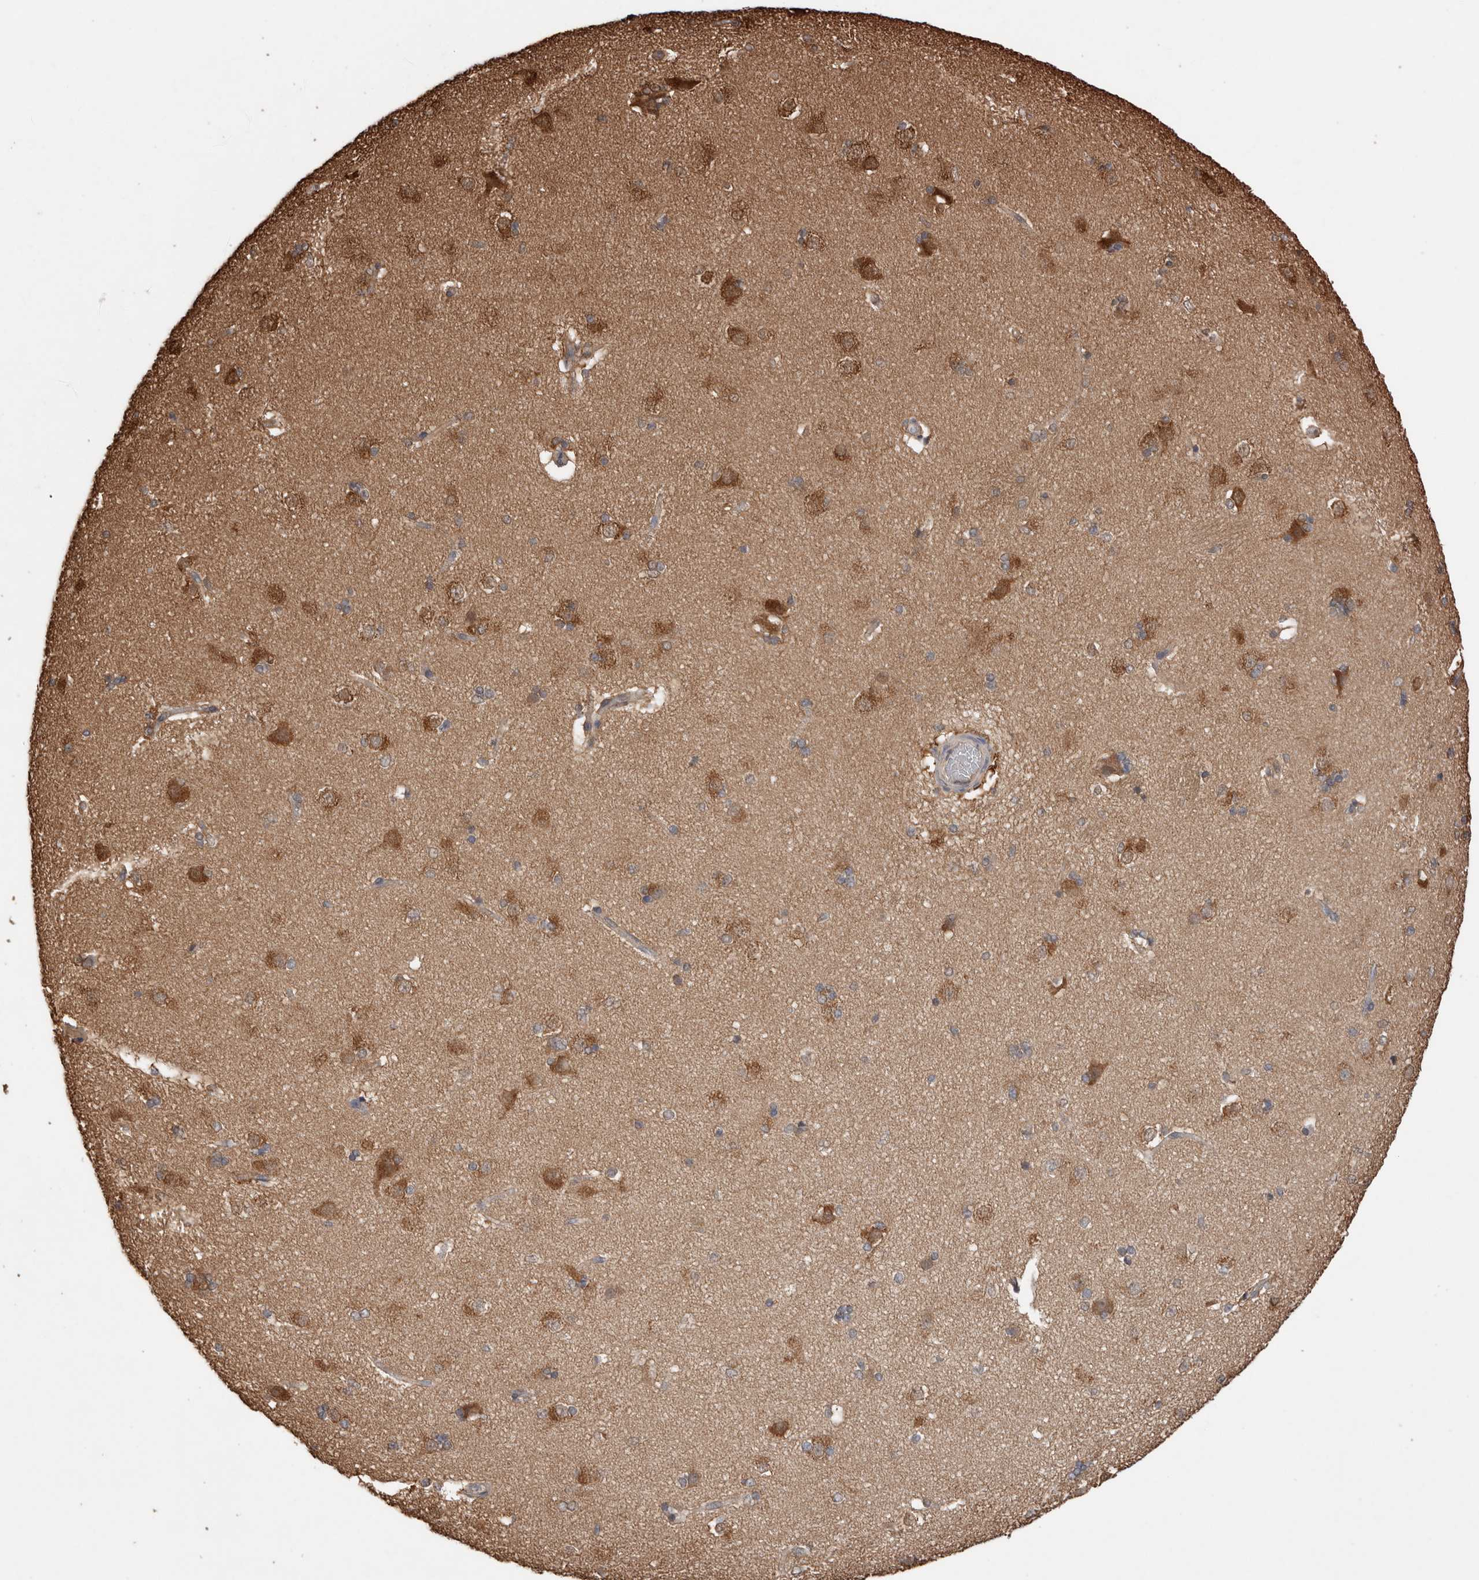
{"staining": {"intensity": "moderate", "quantity": "<25%", "location": "cytoplasmic/membranous"}, "tissue": "caudate", "cell_type": "Glial cells", "image_type": "normal", "snomed": [{"axis": "morphology", "description": "Normal tissue, NOS"}, {"axis": "topography", "description": "Lateral ventricle wall"}], "caption": "High-power microscopy captured an immunohistochemistry (IHC) photomicrograph of benign caudate, revealing moderate cytoplasmic/membranous positivity in approximately <25% of glial cells.", "gene": "TRIM5", "patient": {"sex": "female", "age": 19}}